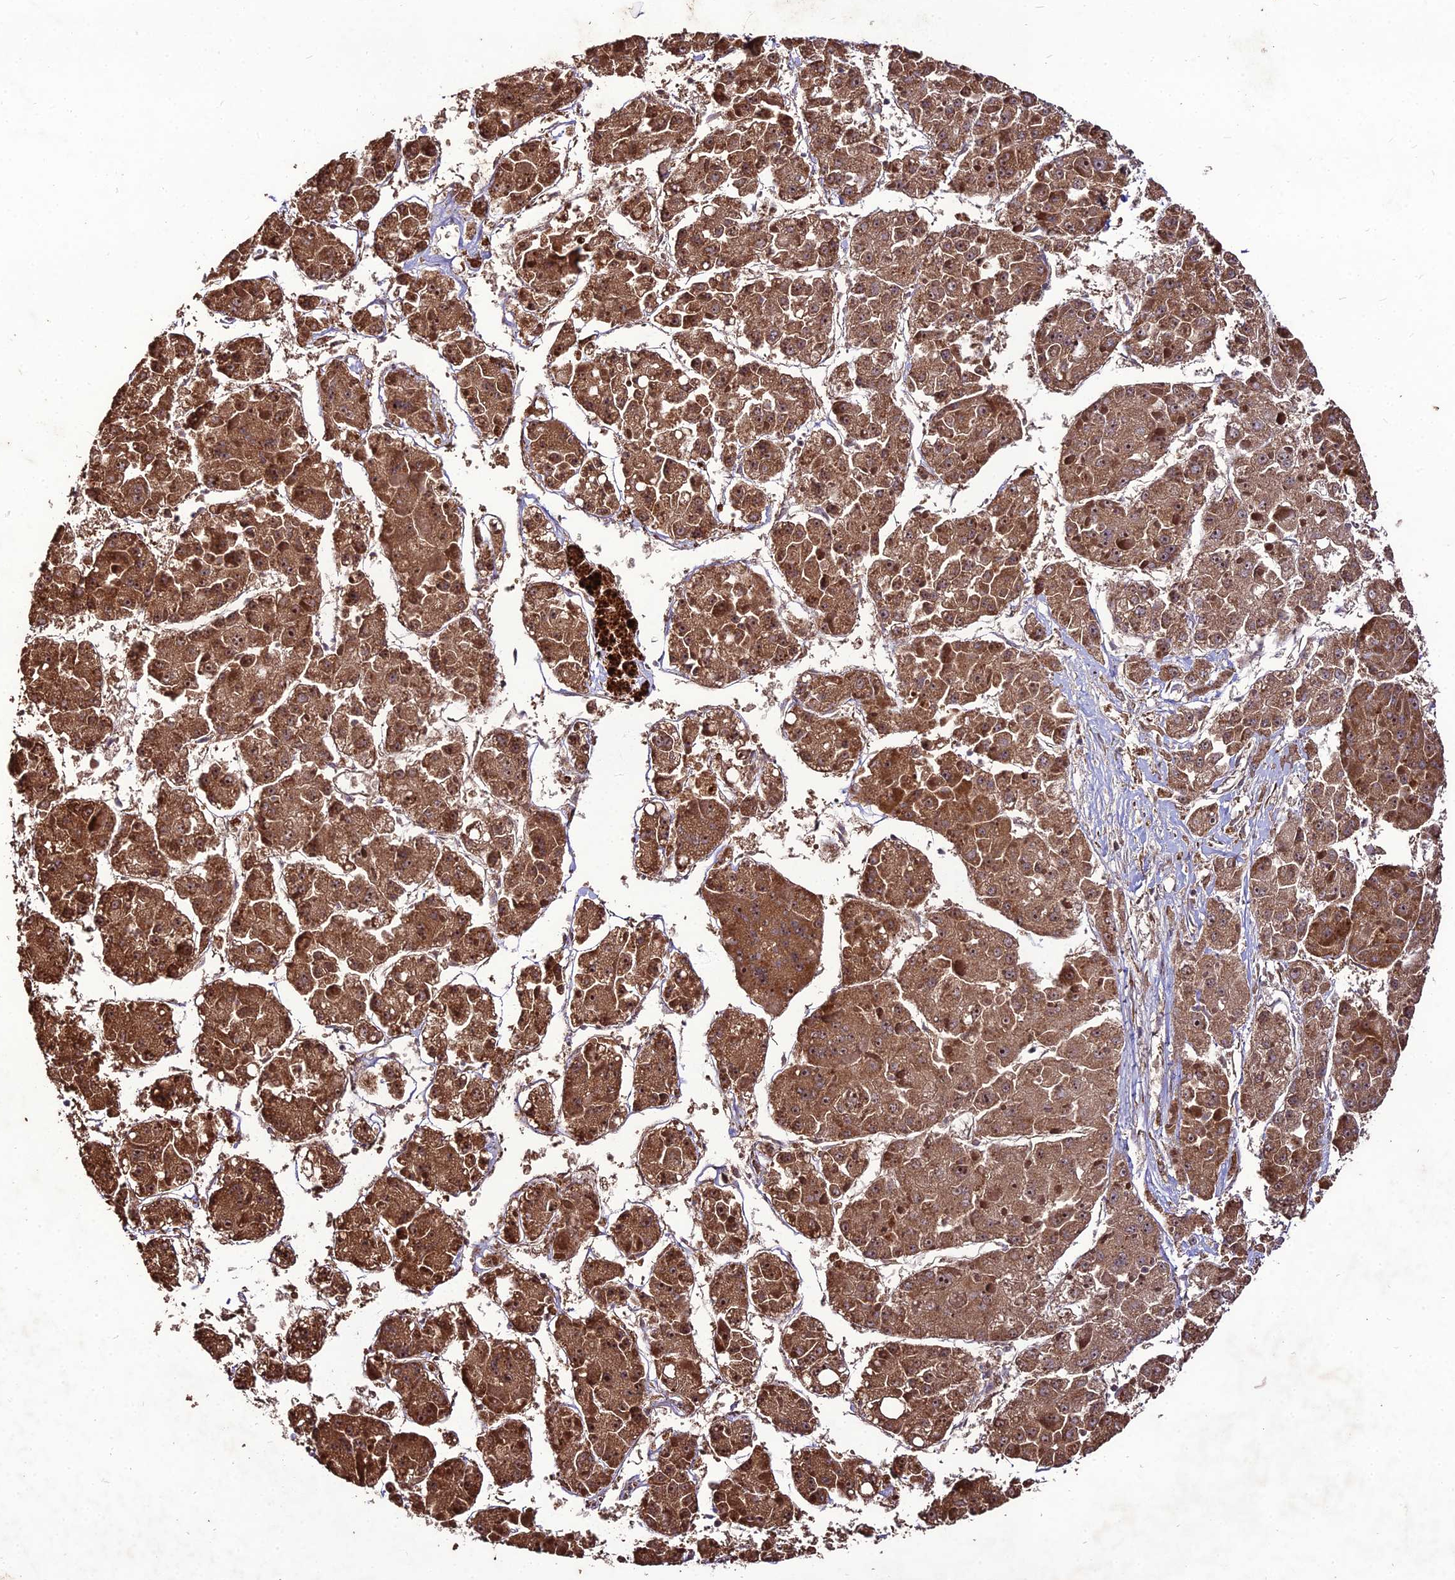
{"staining": {"intensity": "moderate", "quantity": ">75%", "location": "cytoplasmic/membranous,nuclear"}, "tissue": "liver cancer", "cell_type": "Tumor cells", "image_type": "cancer", "snomed": [{"axis": "morphology", "description": "Carcinoma, Hepatocellular, NOS"}, {"axis": "topography", "description": "Liver"}], "caption": "Immunohistochemistry staining of hepatocellular carcinoma (liver), which shows medium levels of moderate cytoplasmic/membranous and nuclear staining in about >75% of tumor cells indicating moderate cytoplasmic/membranous and nuclear protein positivity. The staining was performed using DAB (brown) for protein detection and nuclei were counterstained in hematoxylin (blue).", "gene": "ZNF766", "patient": {"sex": "female", "age": 73}}